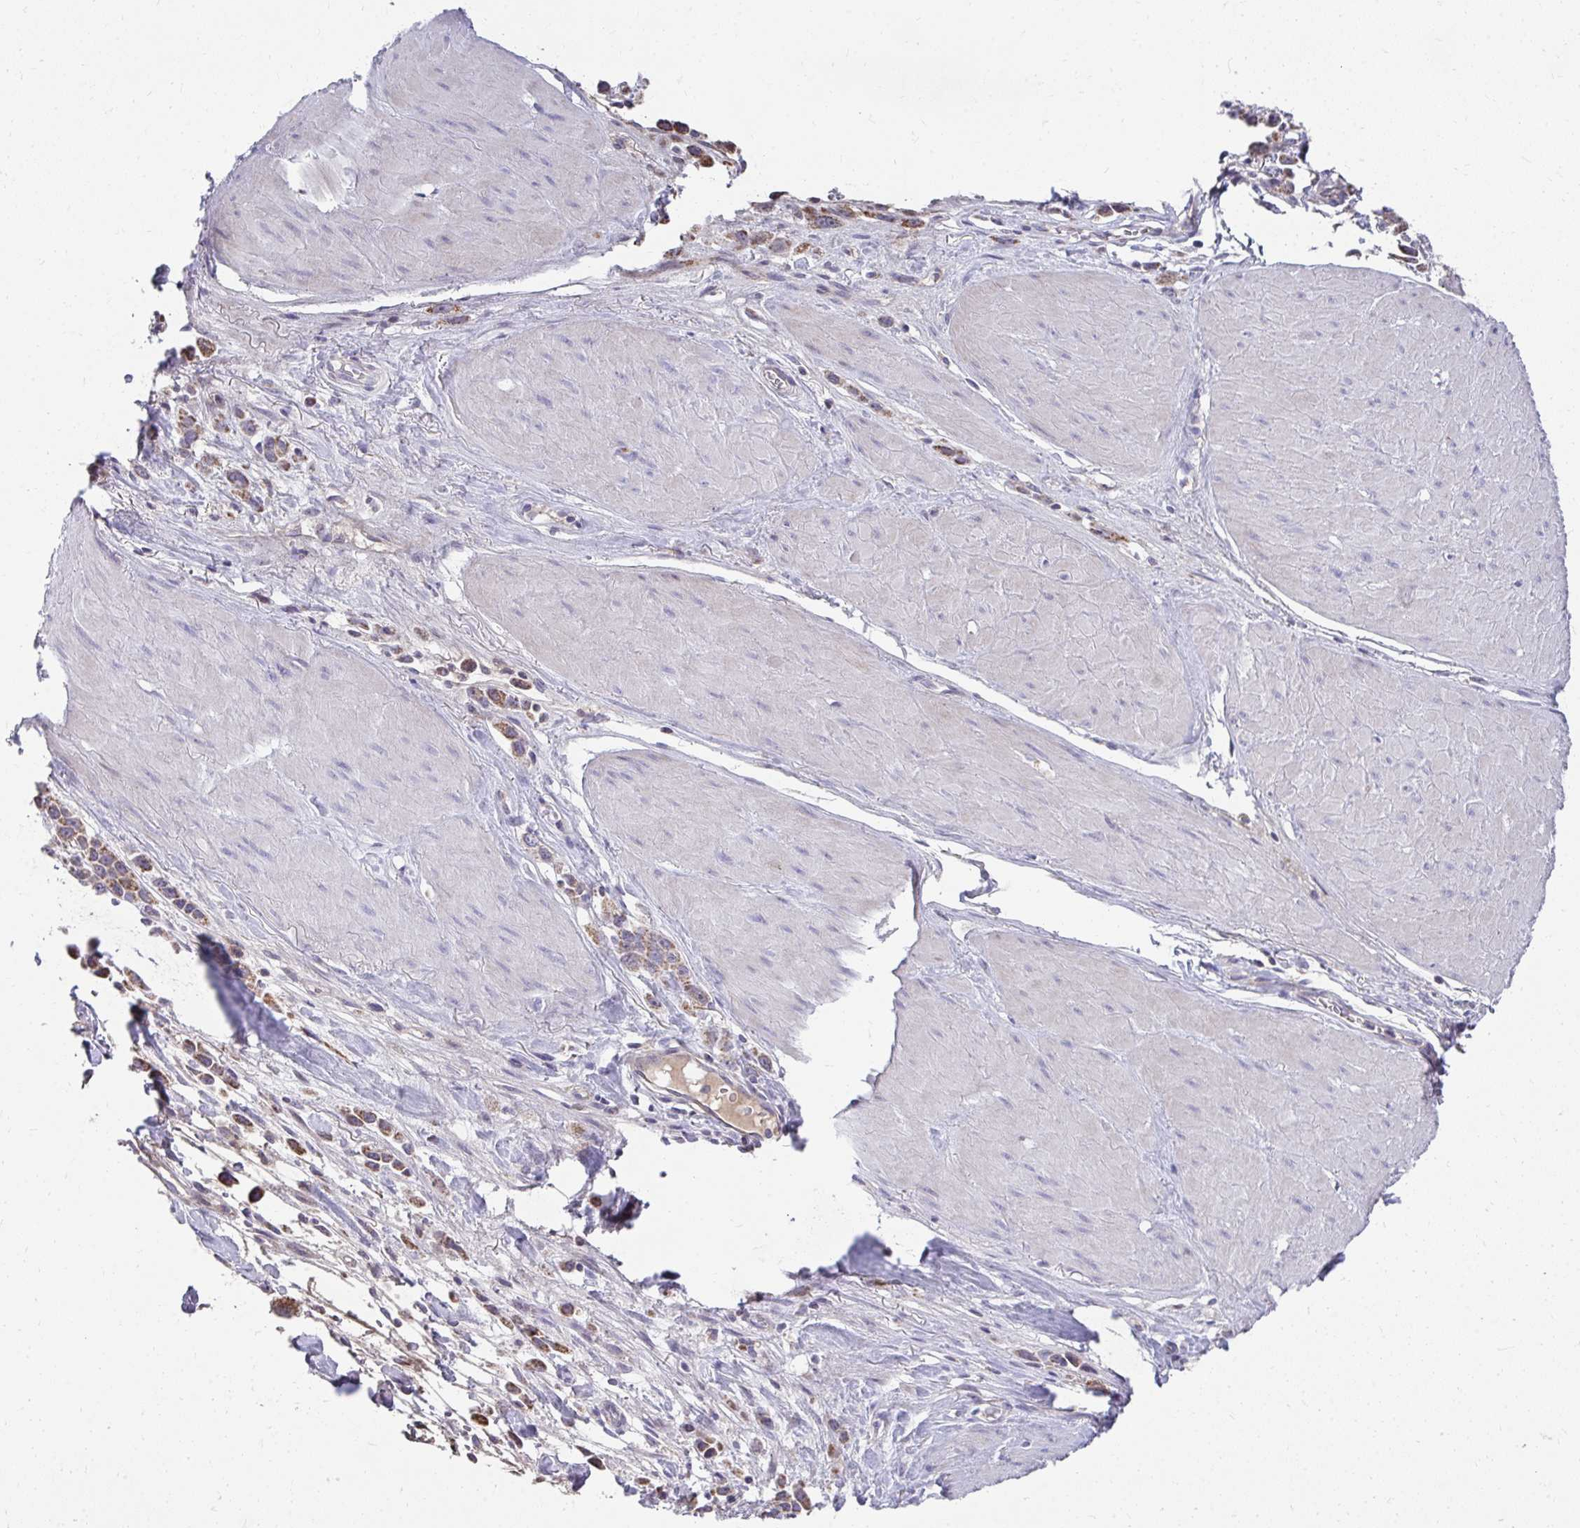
{"staining": {"intensity": "moderate", "quantity": ">75%", "location": "cytoplasmic/membranous"}, "tissue": "stomach cancer", "cell_type": "Tumor cells", "image_type": "cancer", "snomed": [{"axis": "morphology", "description": "Adenocarcinoma, NOS"}, {"axis": "topography", "description": "Stomach"}], "caption": "A histopathology image of human stomach cancer (adenocarcinoma) stained for a protein displays moderate cytoplasmic/membranous brown staining in tumor cells. The staining was performed using DAB to visualize the protein expression in brown, while the nuclei were stained in blue with hematoxylin (Magnification: 20x).", "gene": "PRRG3", "patient": {"sex": "male", "age": 47}}